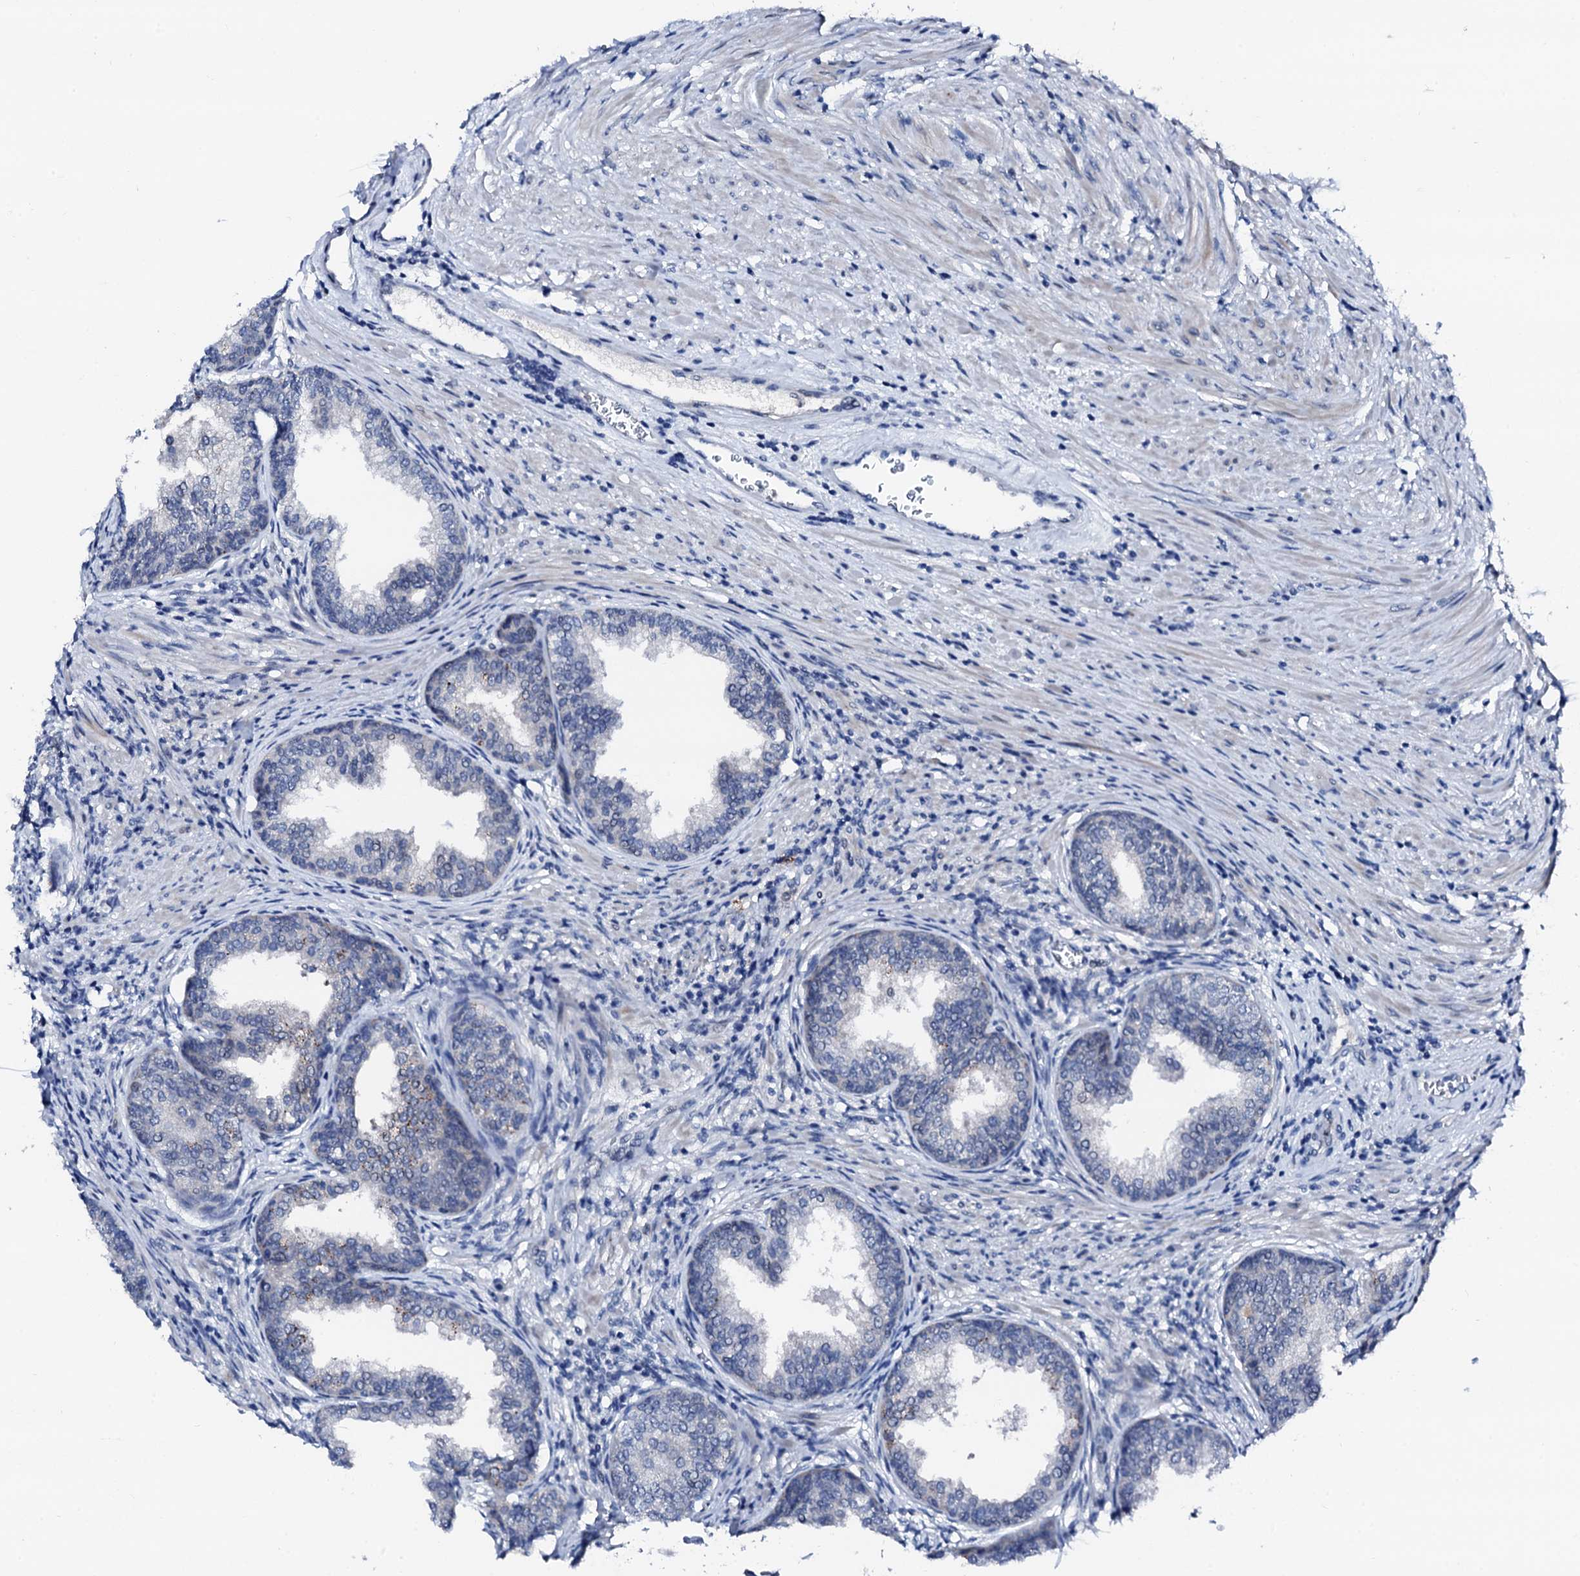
{"staining": {"intensity": "negative", "quantity": "none", "location": "none"}, "tissue": "prostate", "cell_type": "Glandular cells", "image_type": "normal", "snomed": [{"axis": "morphology", "description": "Normal tissue, NOS"}, {"axis": "topography", "description": "Prostate"}], "caption": "IHC of unremarkable human prostate demonstrates no positivity in glandular cells.", "gene": "TRAFD1", "patient": {"sex": "male", "age": 76}}